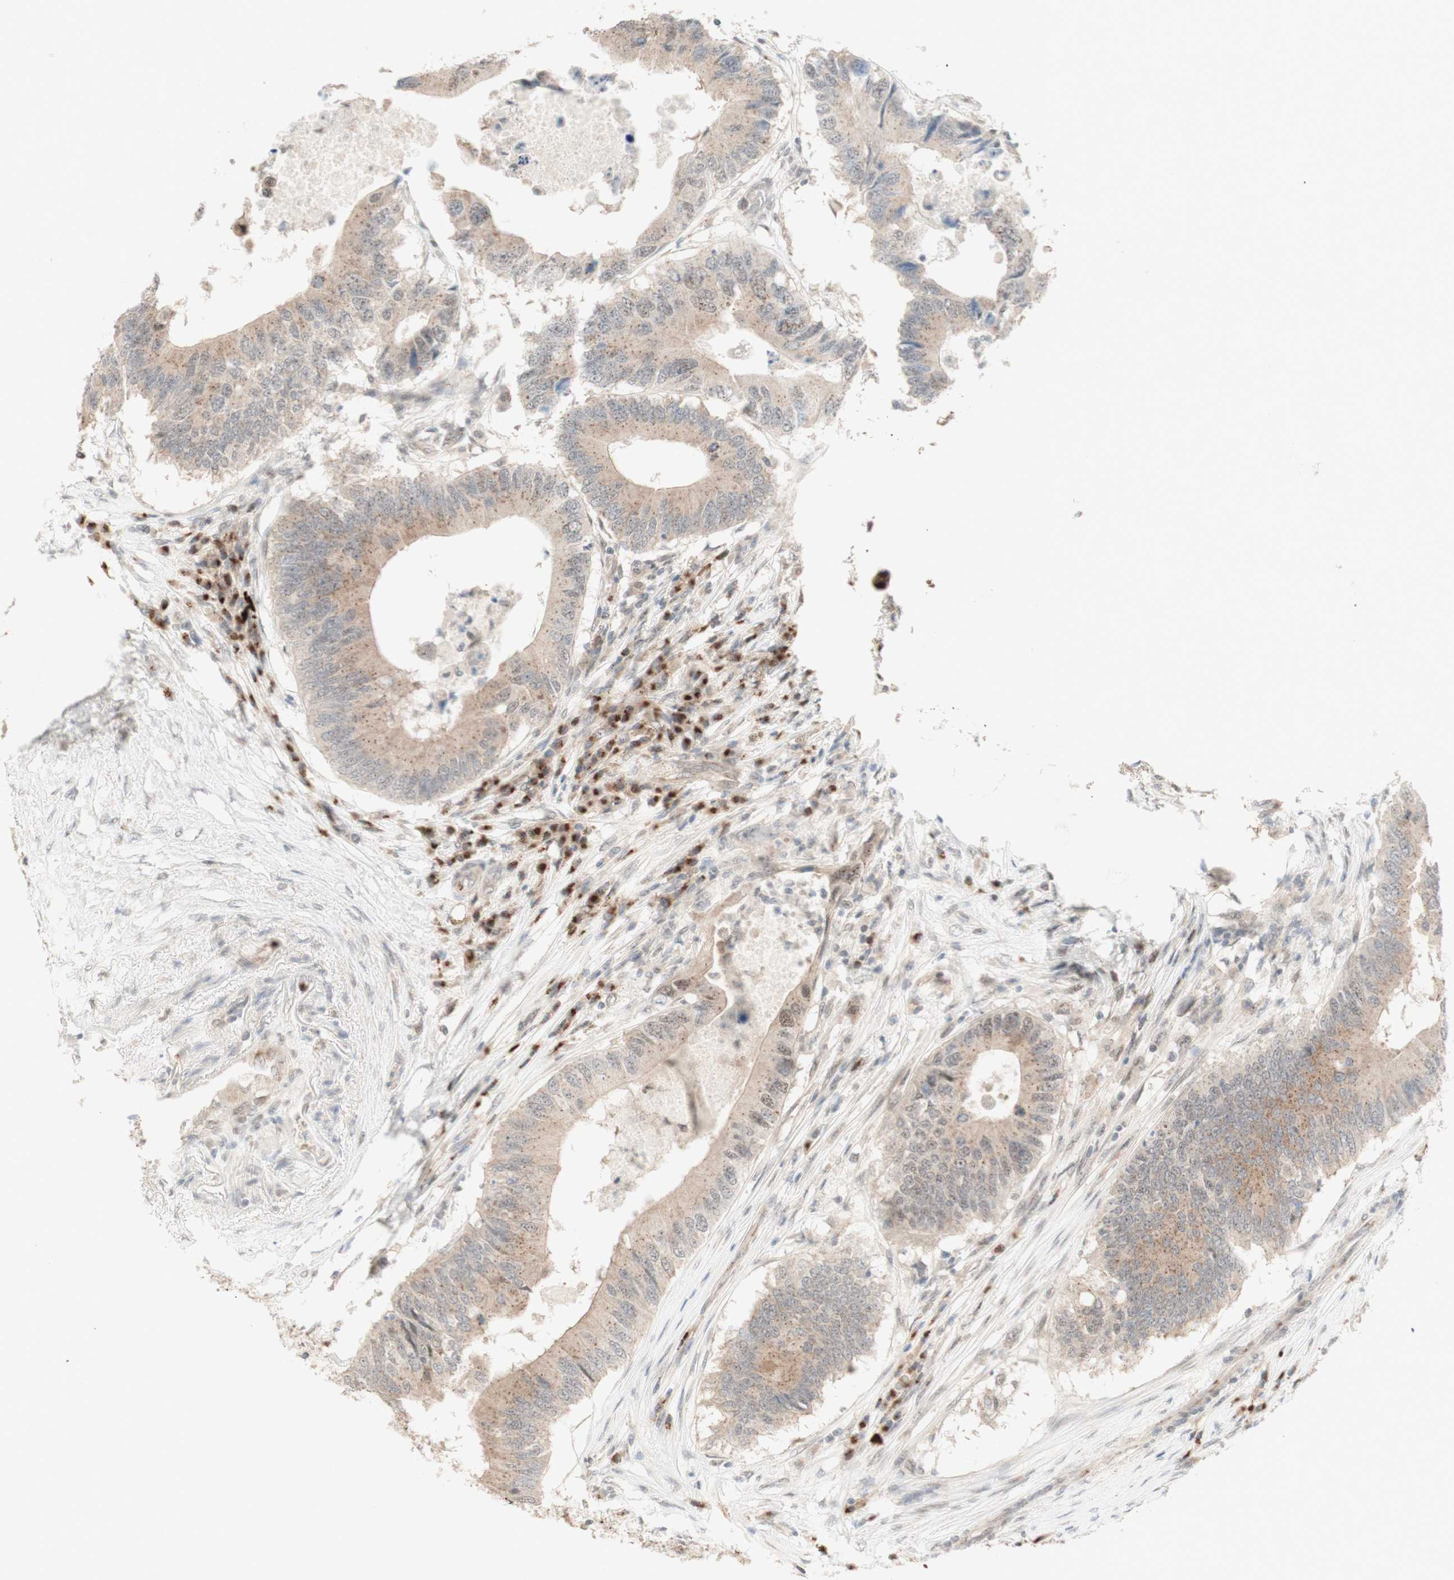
{"staining": {"intensity": "weak", "quantity": ">75%", "location": "cytoplasmic/membranous"}, "tissue": "colorectal cancer", "cell_type": "Tumor cells", "image_type": "cancer", "snomed": [{"axis": "morphology", "description": "Adenocarcinoma, NOS"}, {"axis": "topography", "description": "Colon"}], "caption": "A brown stain labels weak cytoplasmic/membranous positivity of a protein in human colorectal adenocarcinoma tumor cells.", "gene": "CYLD", "patient": {"sex": "male", "age": 71}}